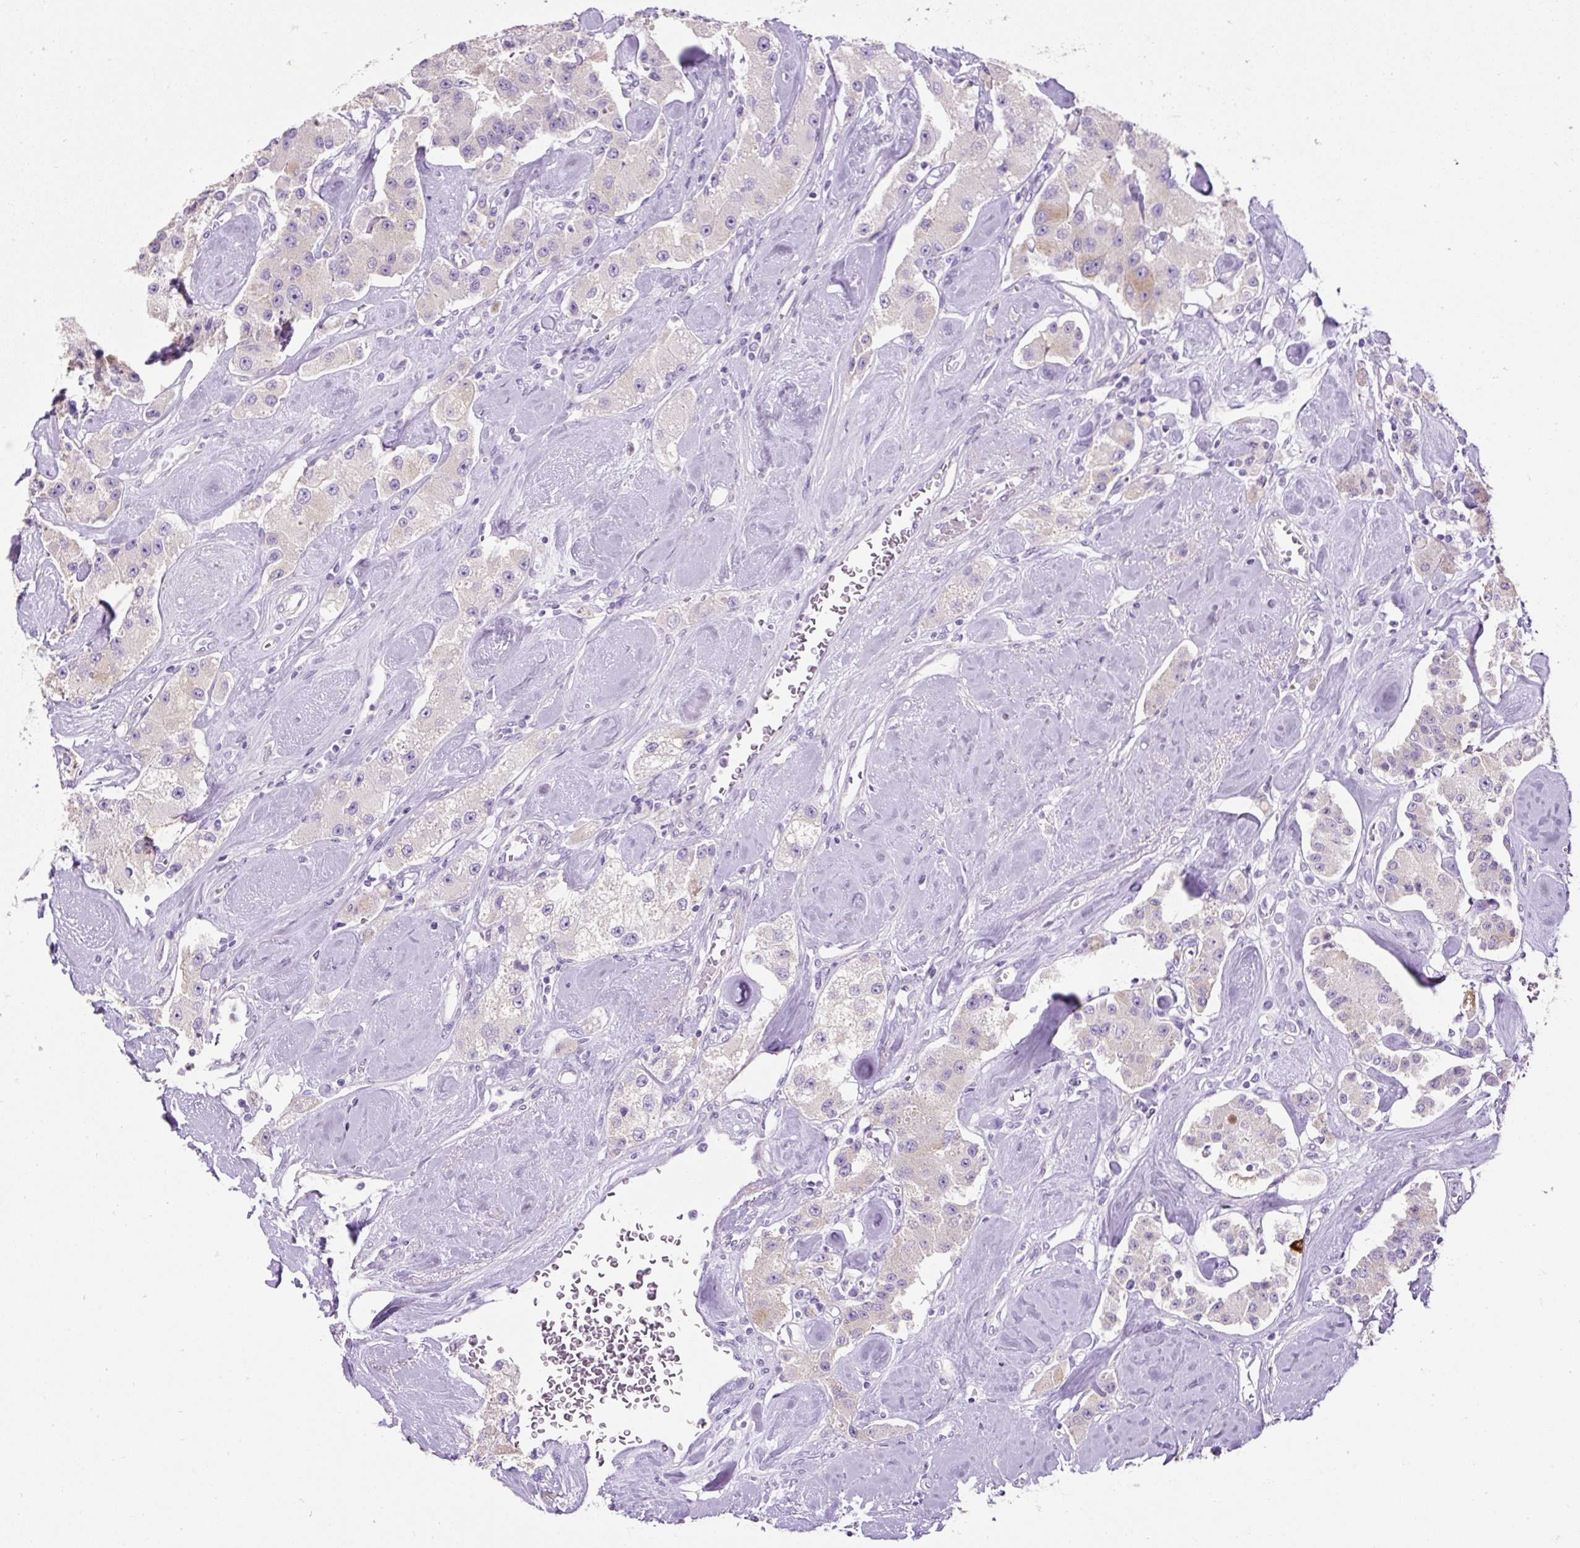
{"staining": {"intensity": "negative", "quantity": "none", "location": "none"}, "tissue": "carcinoid", "cell_type": "Tumor cells", "image_type": "cancer", "snomed": [{"axis": "morphology", "description": "Carcinoid, malignant, NOS"}, {"axis": "topography", "description": "Pancreas"}], "caption": "This is a image of IHC staining of carcinoid (malignant), which shows no expression in tumor cells. (Brightfield microscopy of DAB IHC at high magnification).", "gene": "C2CD4C", "patient": {"sex": "male", "age": 41}}